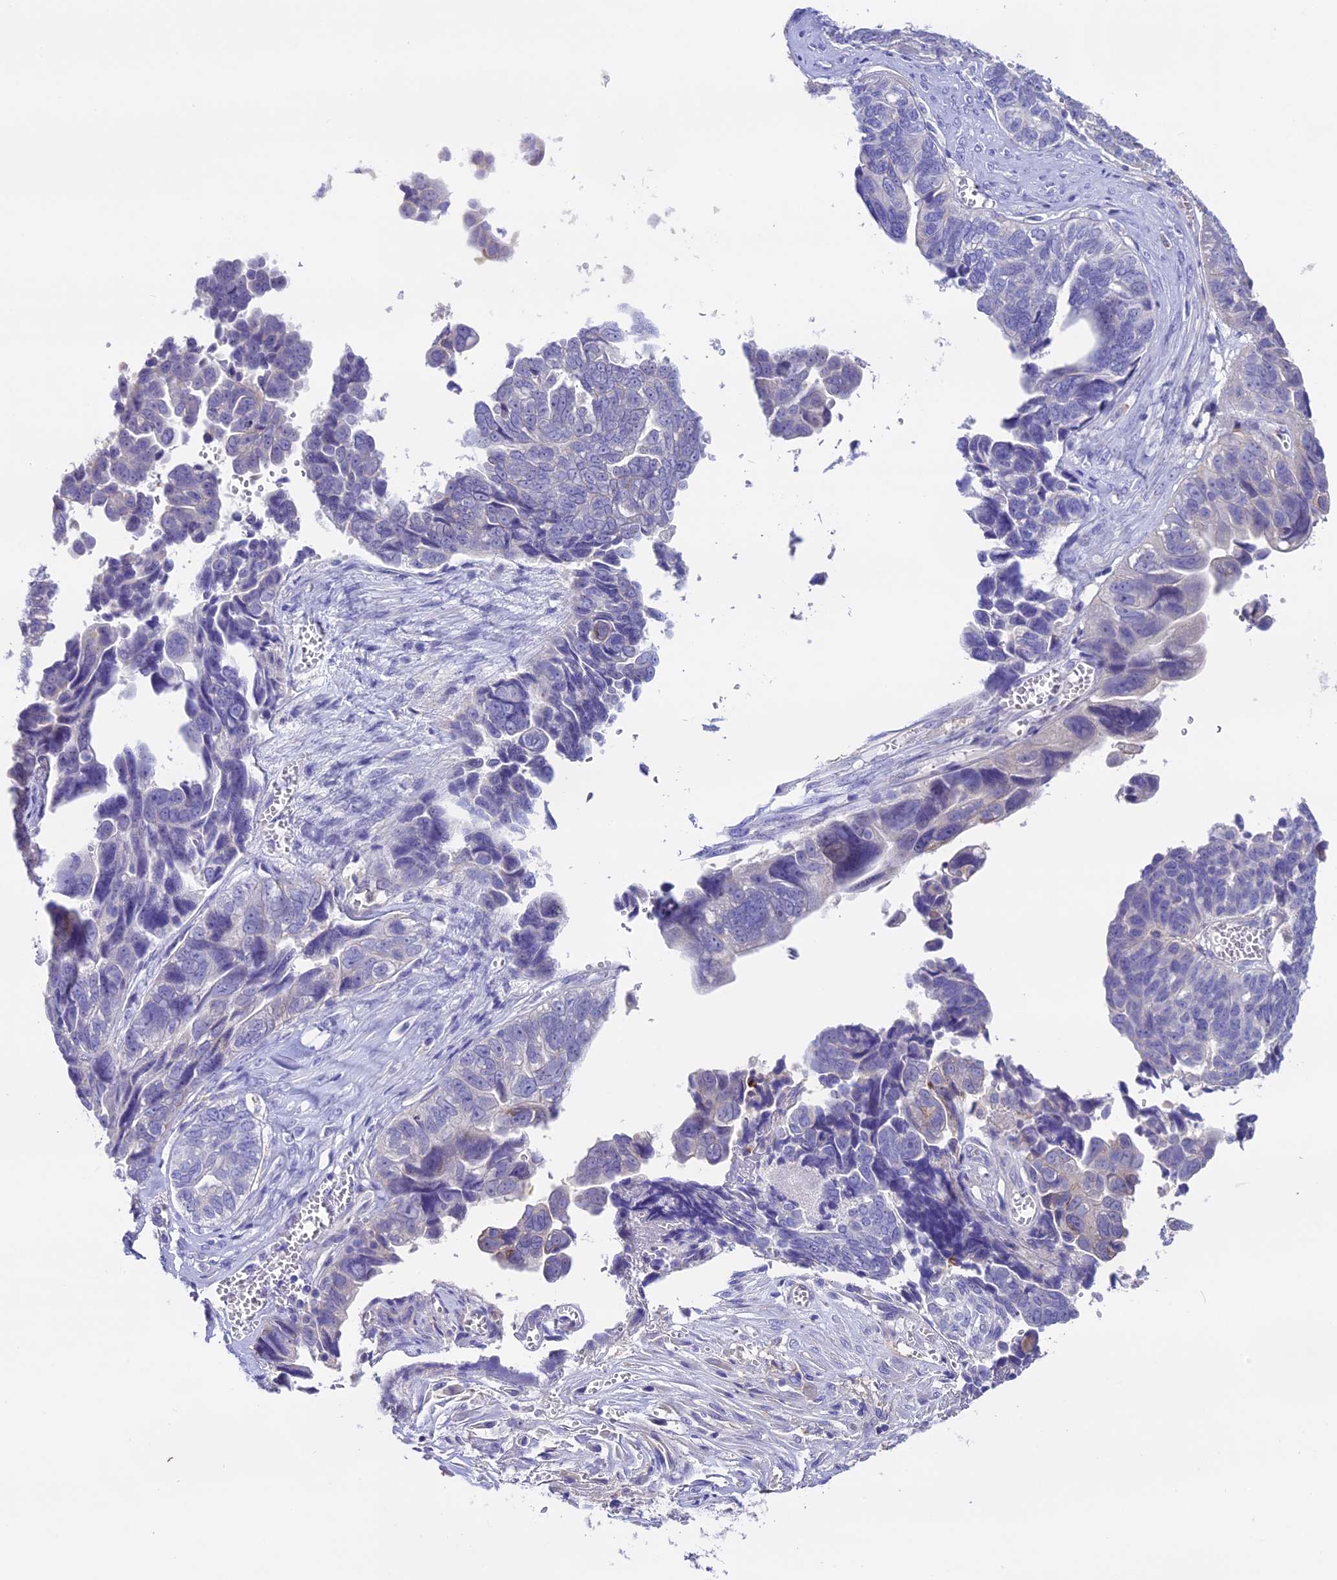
{"staining": {"intensity": "negative", "quantity": "none", "location": "none"}, "tissue": "ovarian cancer", "cell_type": "Tumor cells", "image_type": "cancer", "snomed": [{"axis": "morphology", "description": "Cystadenocarcinoma, serous, NOS"}, {"axis": "topography", "description": "Ovary"}], "caption": "Ovarian cancer (serous cystadenocarcinoma) was stained to show a protein in brown. There is no significant staining in tumor cells.", "gene": "NOD2", "patient": {"sex": "female", "age": 79}}